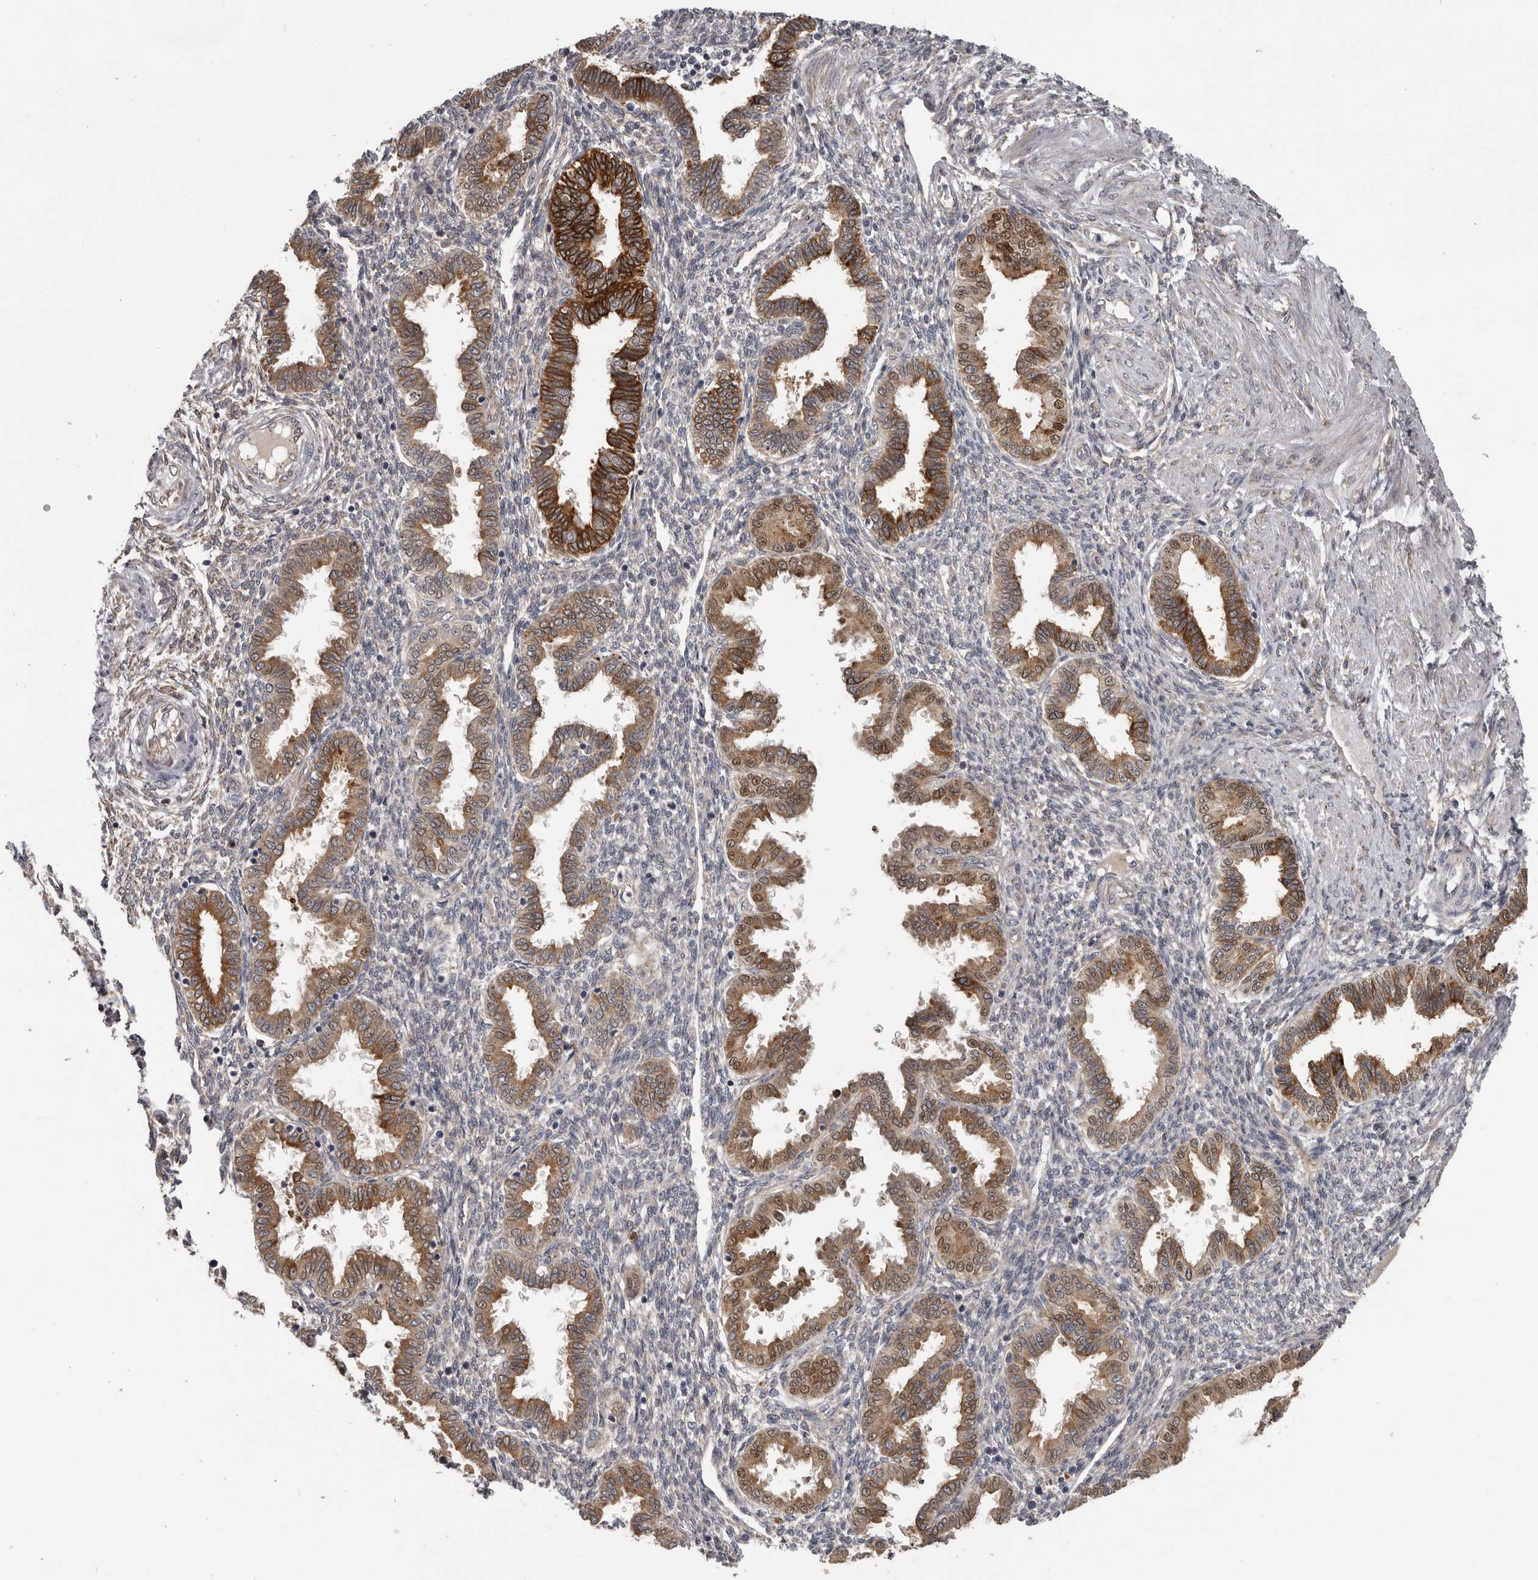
{"staining": {"intensity": "negative", "quantity": "none", "location": "none"}, "tissue": "endometrium", "cell_type": "Cells in endometrial stroma", "image_type": "normal", "snomed": [{"axis": "morphology", "description": "Normal tissue, NOS"}, {"axis": "topography", "description": "Endometrium"}], "caption": "The immunohistochemistry image has no significant expression in cells in endometrial stroma of endometrium.", "gene": "MTF1", "patient": {"sex": "female", "age": 33}}